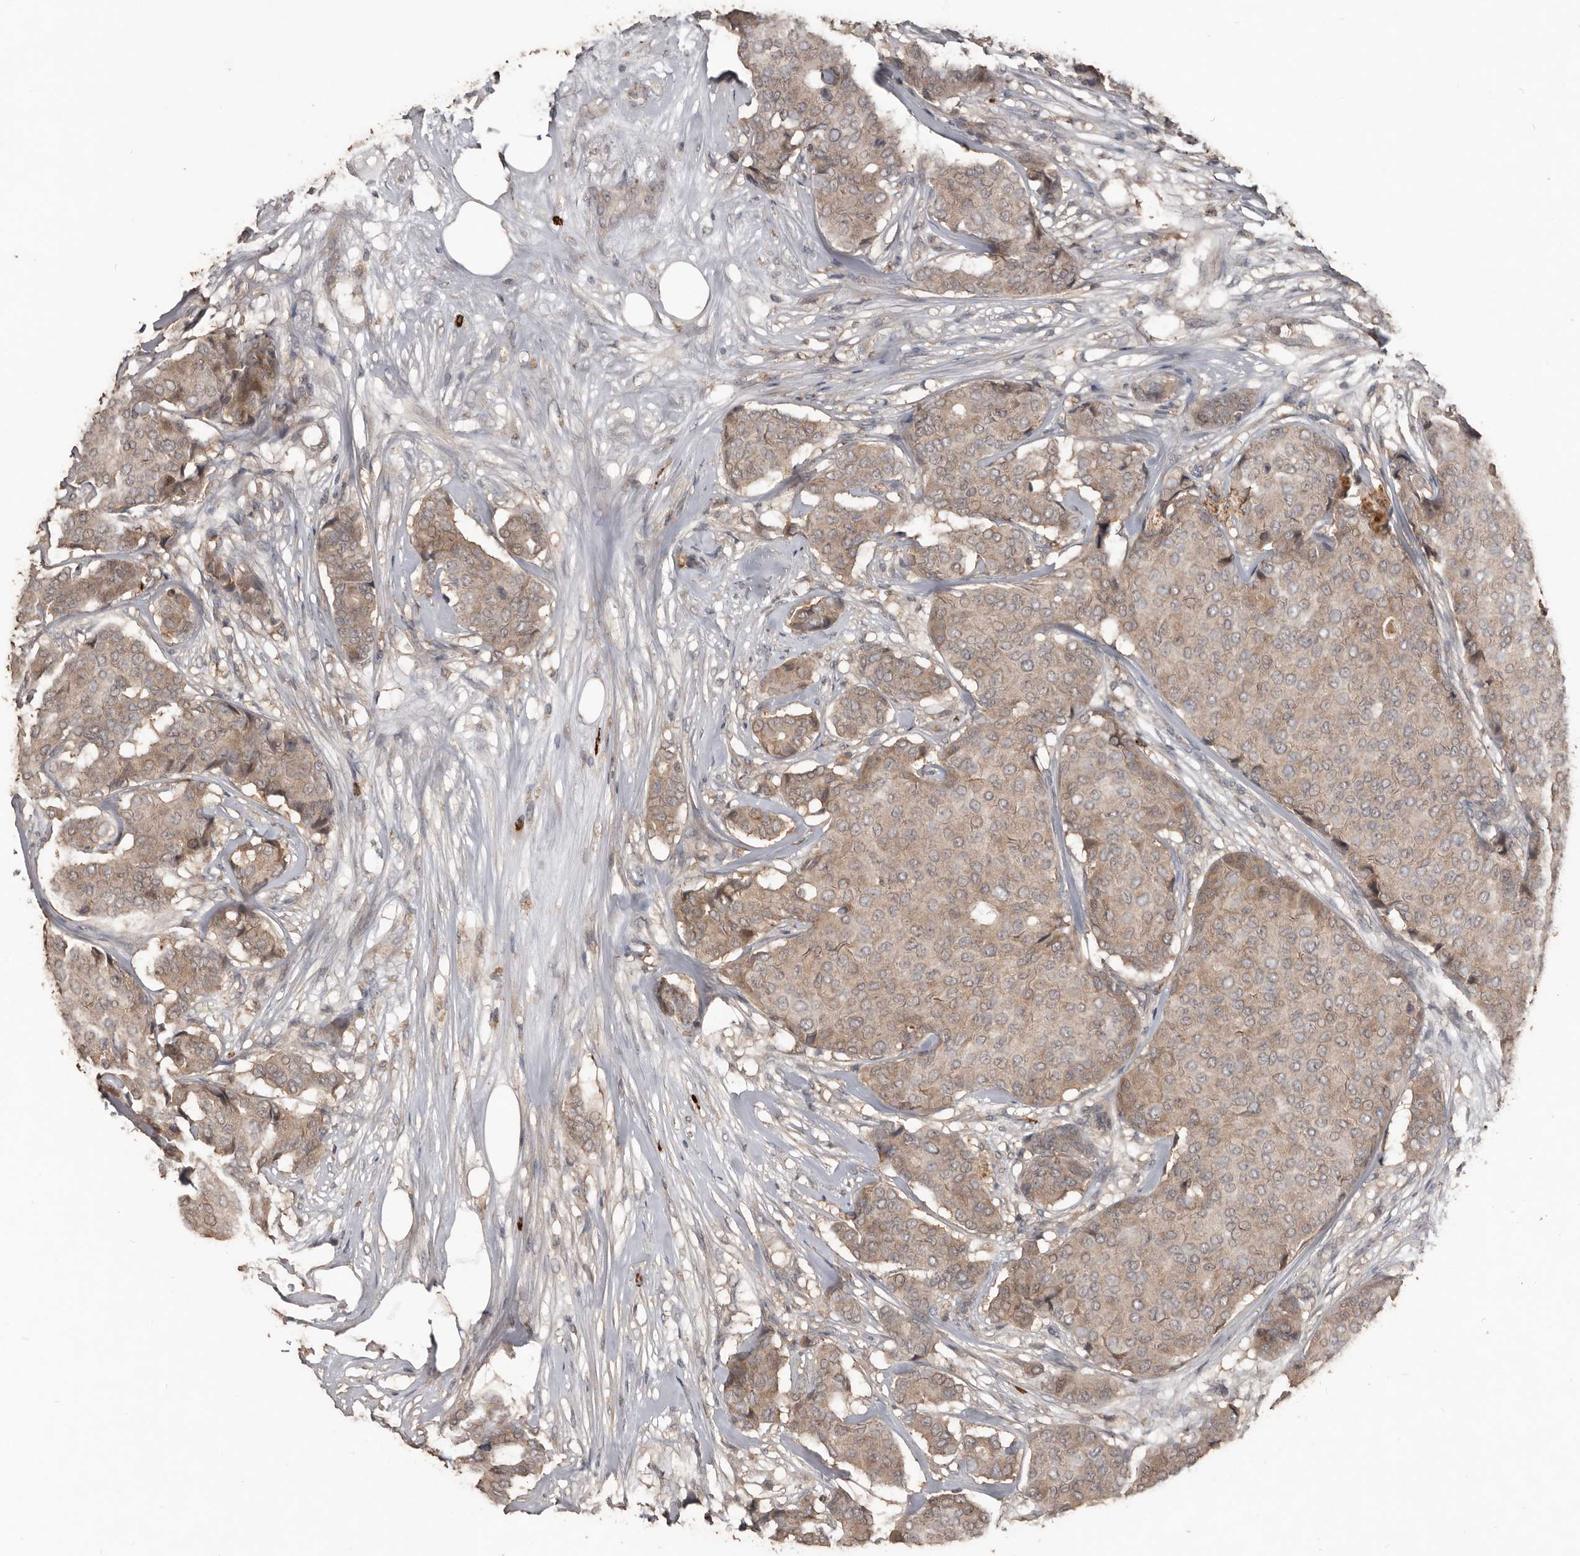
{"staining": {"intensity": "weak", "quantity": ">75%", "location": "cytoplasmic/membranous"}, "tissue": "breast cancer", "cell_type": "Tumor cells", "image_type": "cancer", "snomed": [{"axis": "morphology", "description": "Duct carcinoma"}, {"axis": "topography", "description": "Breast"}], "caption": "The immunohistochemical stain shows weak cytoplasmic/membranous expression in tumor cells of intraductal carcinoma (breast) tissue. Ihc stains the protein in brown and the nuclei are stained blue.", "gene": "BAMBI", "patient": {"sex": "female", "age": 75}}